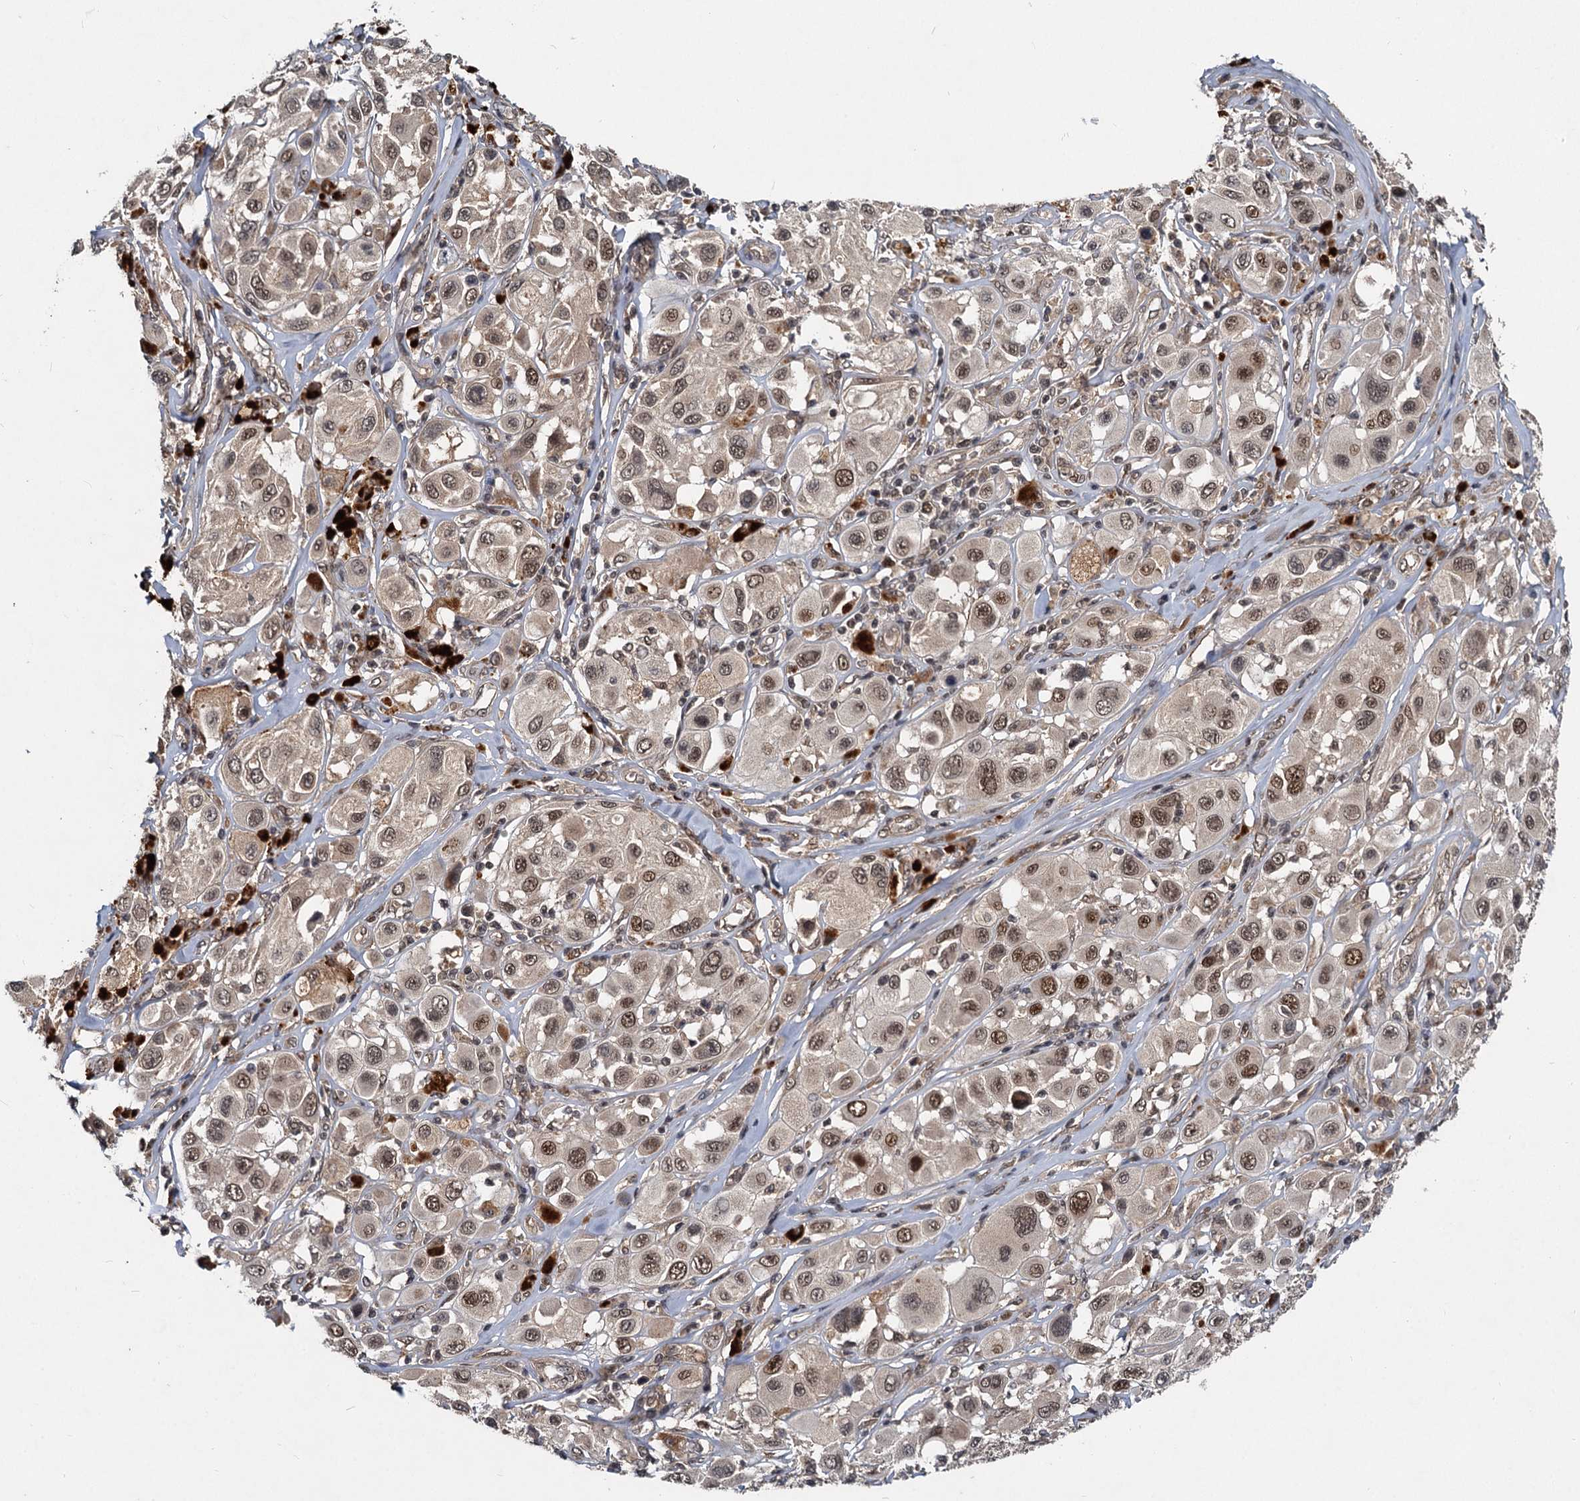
{"staining": {"intensity": "moderate", "quantity": ">75%", "location": "nuclear"}, "tissue": "melanoma", "cell_type": "Tumor cells", "image_type": "cancer", "snomed": [{"axis": "morphology", "description": "Malignant melanoma, Metastatic site"}, {"axis": "topography", "description": "Skin"}], "caption": "DAB immunohistochemical staining of malignant melanoma (metastatic site) shows moderate nuclear protein positivity in approximately >75% of tumor cells. (Stains: DAB in brown, nuclei in blue, Microscopy: brightfield microscopy at high magnification).", "gene": "RITA1", "patient": {"sex": "male", "age": 41}}